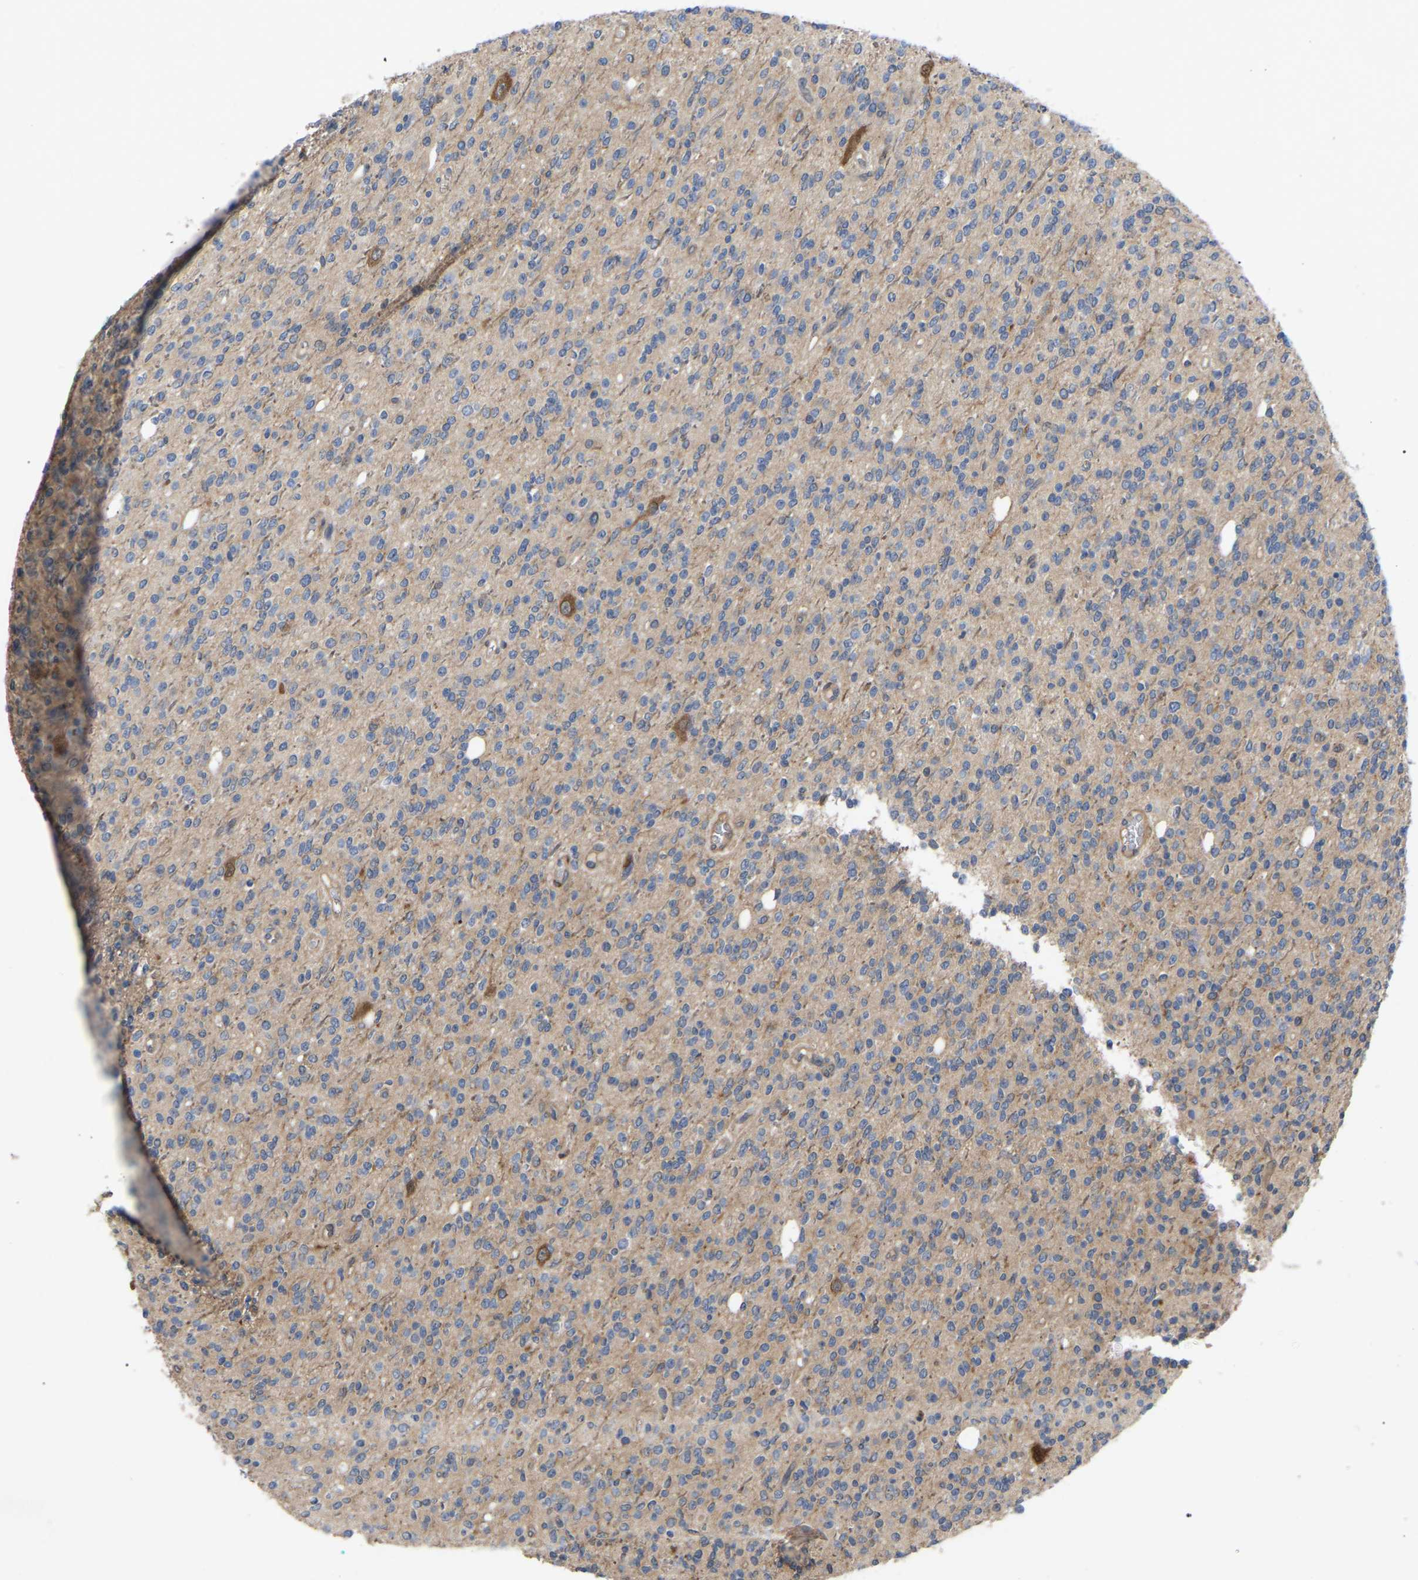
{"staining": {"intensity": "negative", "quantity": "none", "location": "none"}, "tissue": "glioma", "cell_type": "Tumor cells", "image_type": "cancer", "snomed": [{"axis": "morphology", "description": "Glioma, malignant, High grade"}, {"axis": "topography", "description": "Brain"}], "caption": "Image shows no significant protein positivity in tumor cells of glioma. Nuclei are stained in blue.", "gene": "CIT", "patient": {"sex": "male", "age": 34}}